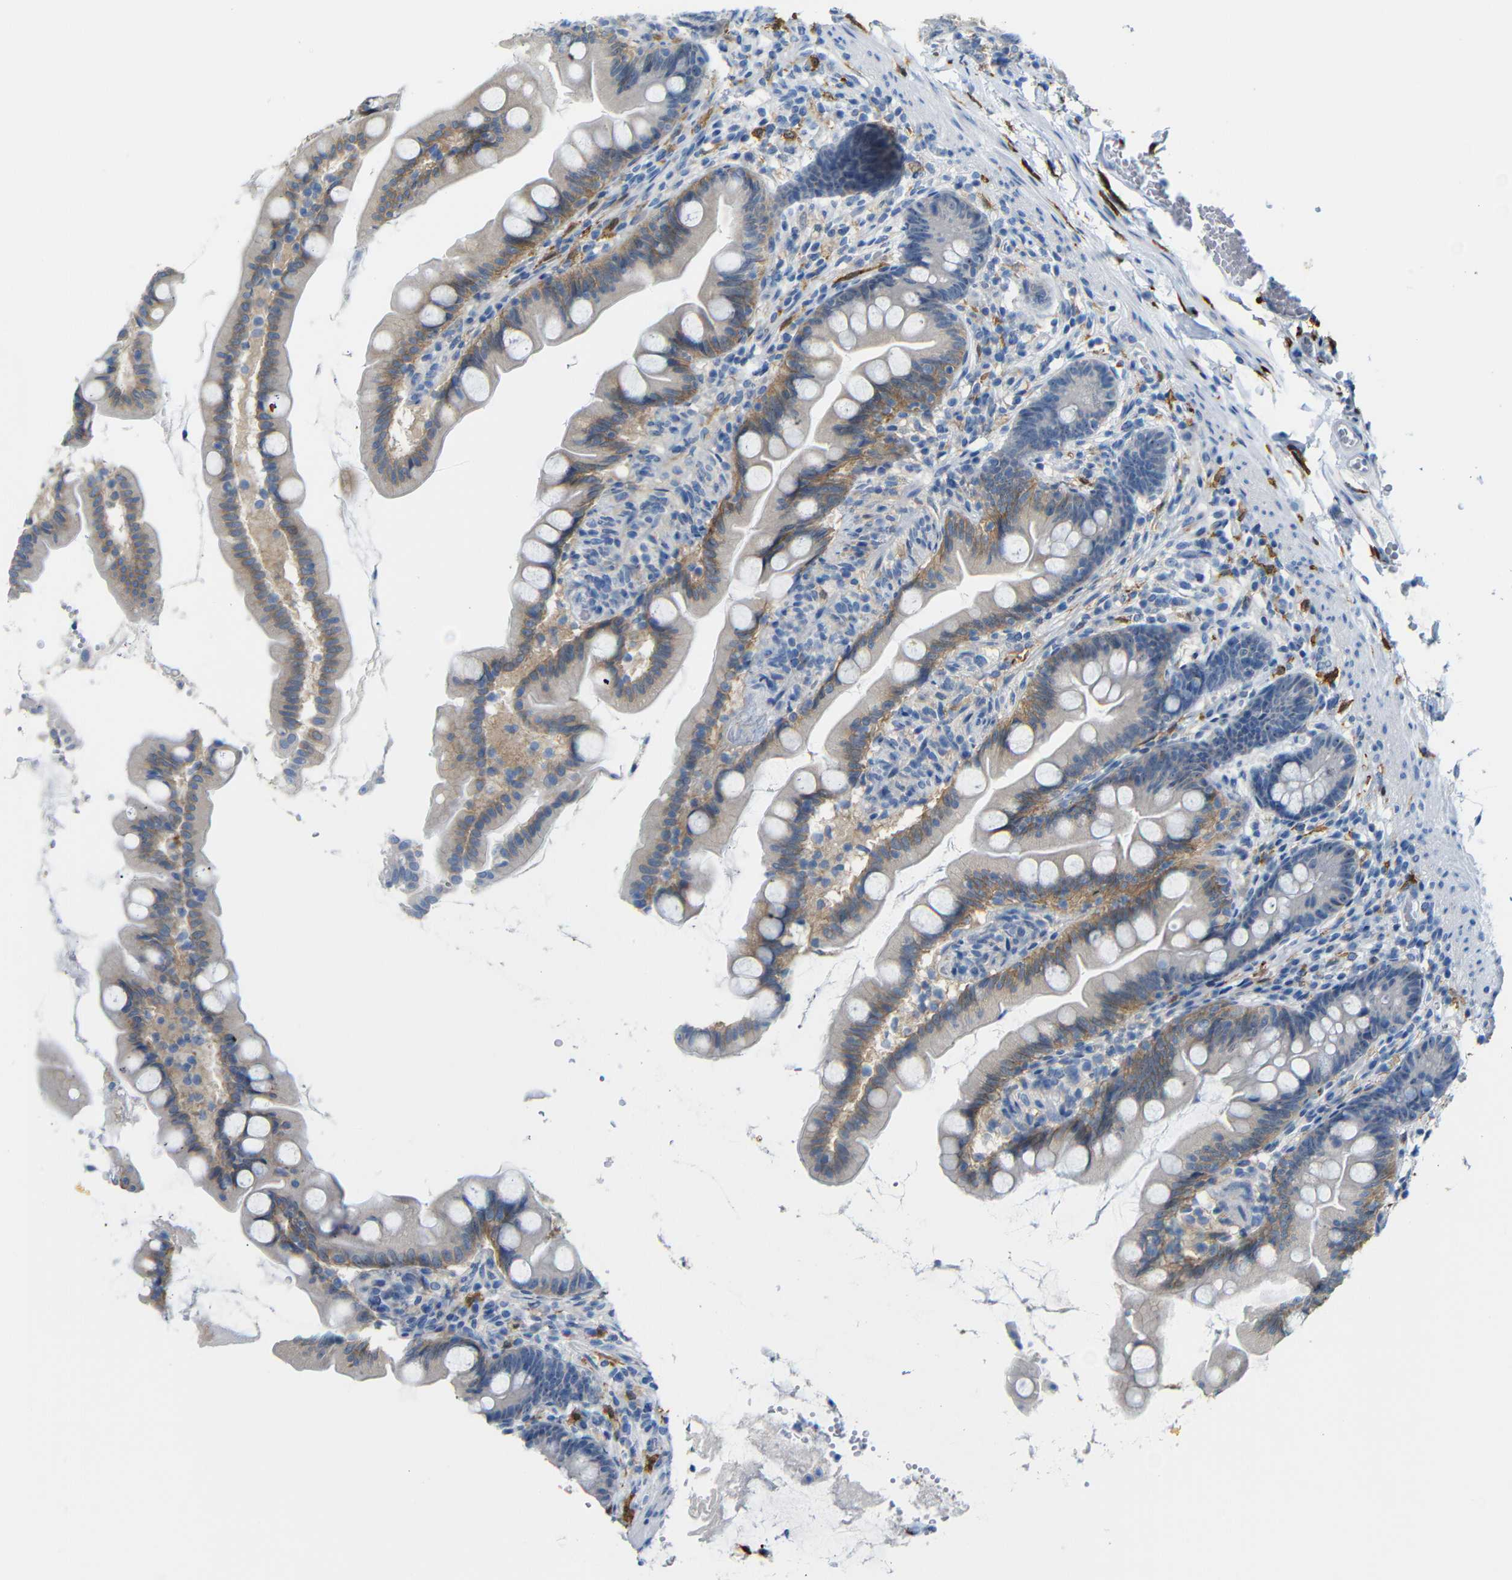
{"staining": {"intensity": "moderate", "quantity": "<25%", "location": "cytoplasmic/membranous"}, "tissue": "small intestine", "cell_type": "Glandular cells", "image_type": "normal", "snomed": [{"axis": "morphology", "description": "Normal tissue, NOS"}, {"axis": "topography", "description": "Small intestine"}], "caption": "Immunohistochemical staining of normal human small intestine reveals moderate cytoplasmic/membranous protein expression in about <25% of glandular cells.", "gene": "C1orf210", "patient": {"sex": "female", "age": 56}}